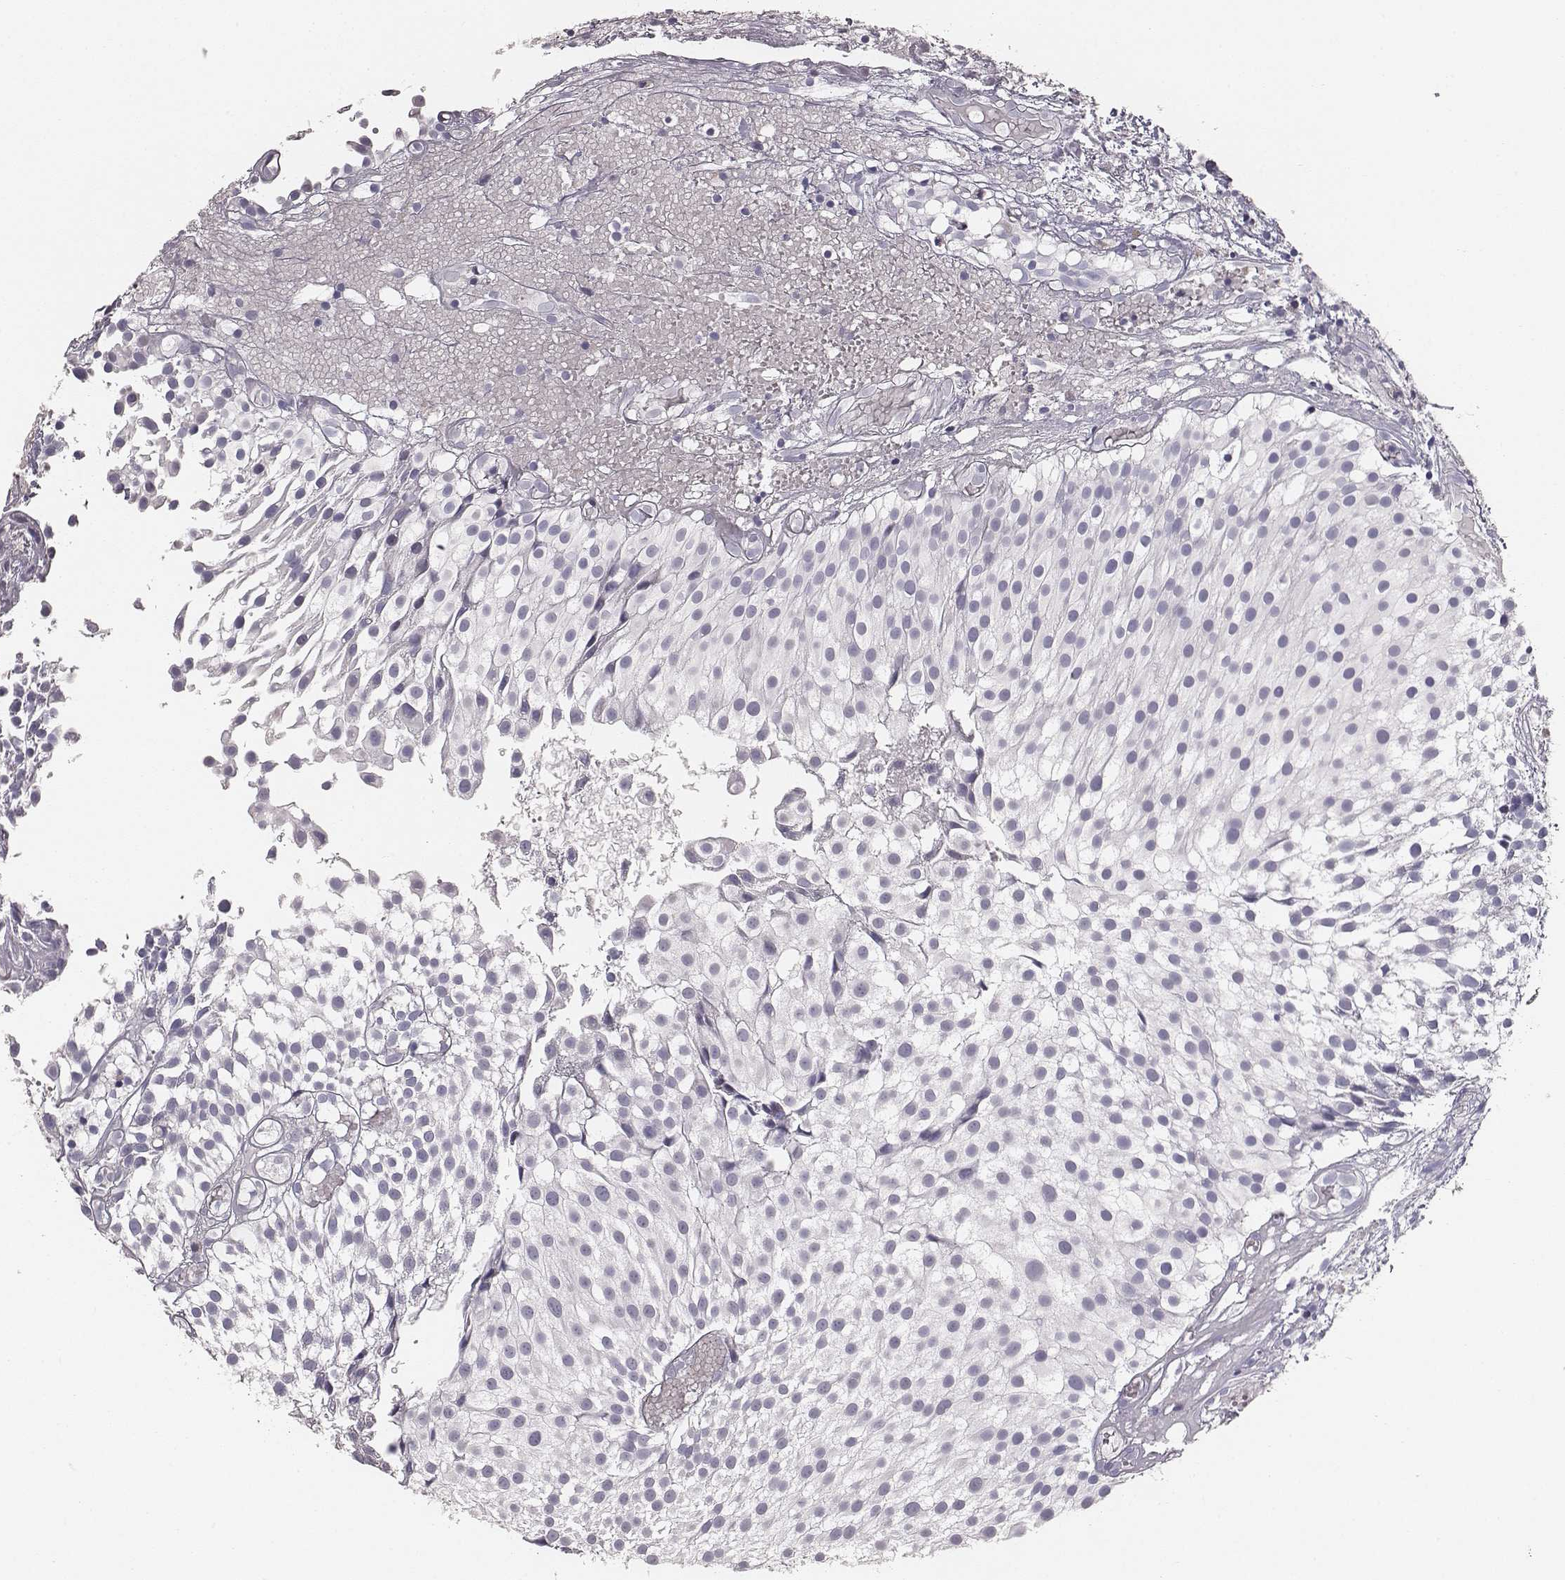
{"staining": {"intensity": "negative", "quantity": "none", "location": "none"}, "tissue": "urothelial cancer", "cell_type": "Tumor cells", "image_type": "cancer", "snomed": [{"axis": "morphology", "description": "Urothelial carcinoma, Low grade"}, {"axis": "topography", "description": "Urinary bladder"}], "caption": "High power microscopy photomicrograph of an immunohistochemistry photomicrograph of urothelial cancer, revealing no significant expression in tumor cells.", "gene": "MYH6", "patient": {"sex": "male", "age": 79}}